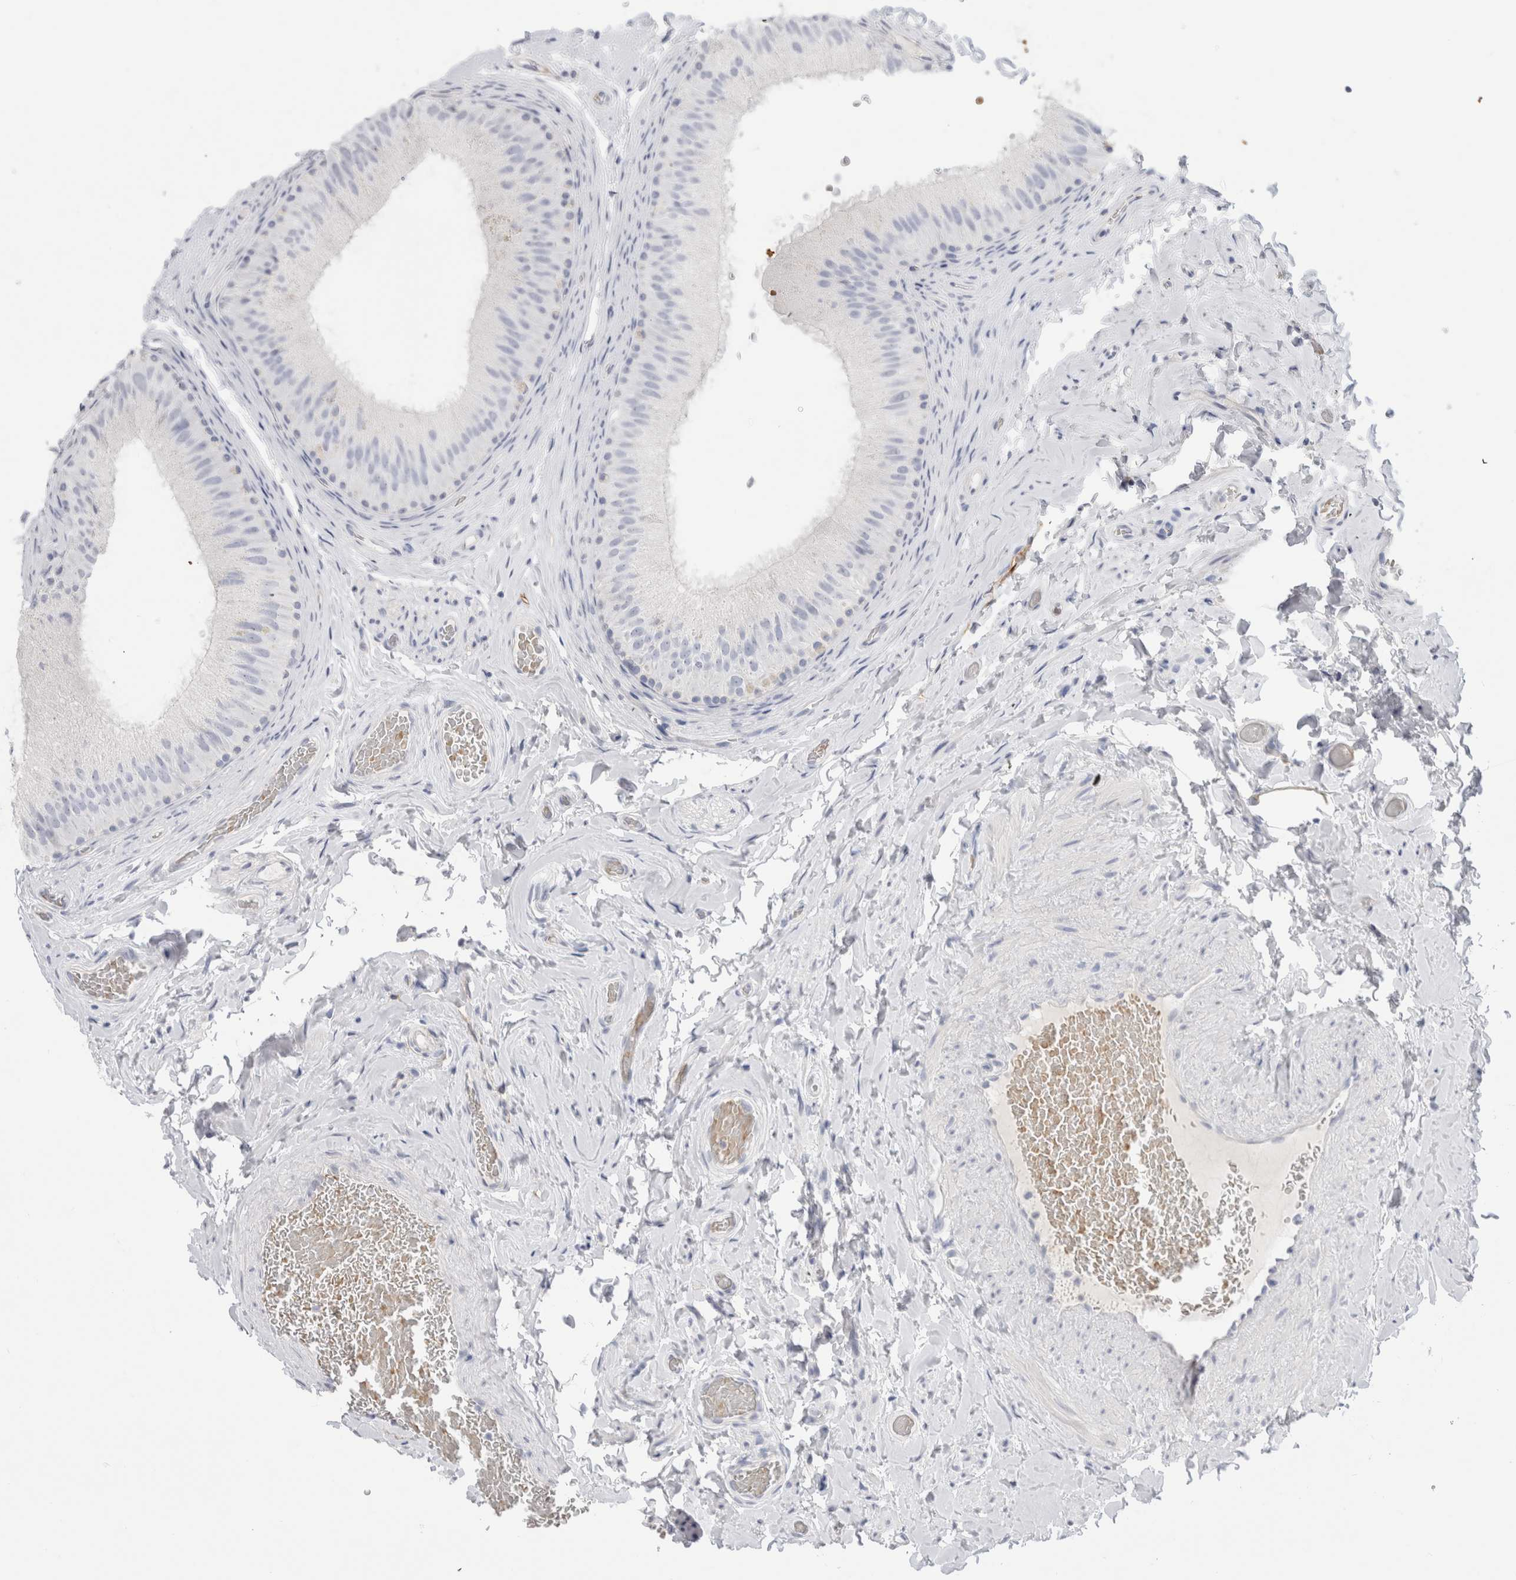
{"staining": {"intensity": "negative", "quantity": "none", "location": "none"}, "tissue": "epididymis", "cell_type": "Glandular cells", "image_type": "normal", "snomed": [{"axis": "morphology", "description": "Normal tissue, NOS"}, {"axis": "topography", "description": "Vascular tissue"}, {"axis": "topography", "description": "Epididymis"}], "caption": "This is an immunohistochemistry image of unremarkable epididymis. There is no positivity in glandular cells.", "gene": "CD38", "patient": {"sex": "male", "age": 49}}